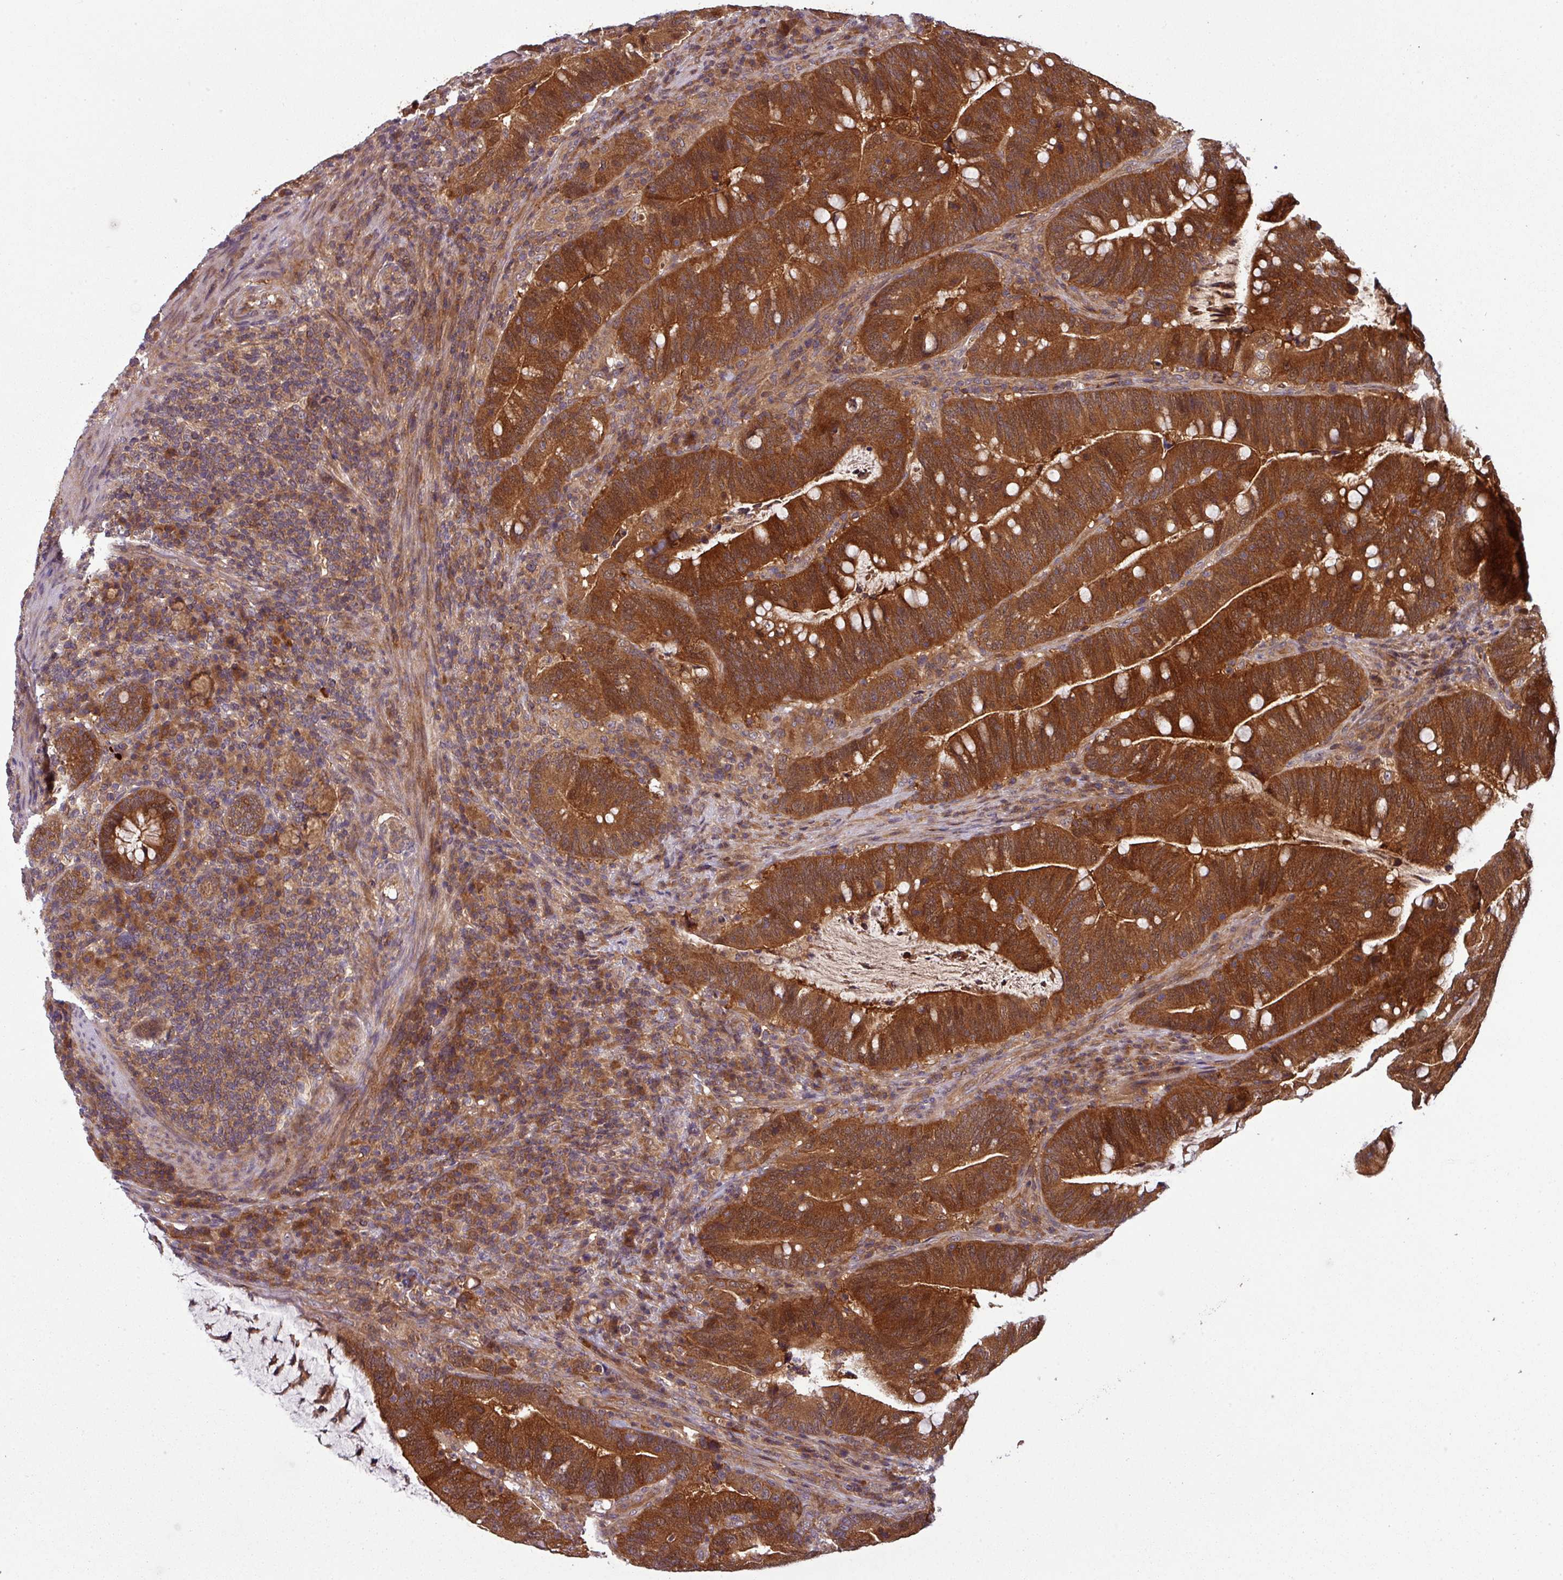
{"staining": {"intensity": "strong", "quantity": ">75%", "location": "cytoplasmic/membranous"}, "tissue": "colorectal cancer", "cell_type": "Tumor cells", "image_type": "cancer", "snomed": [{"axis": "morphology", "description": "Adenocarcinoma, NOS"}, {"axis": "topography", "description": "Colon"}], "caption": "Human adenocarcinoma (colorectal) stained with a protein marker shows strong staining in tumor cells.", "gene": "GSKIP", "patient": {"sex": "female", "age": 66}}